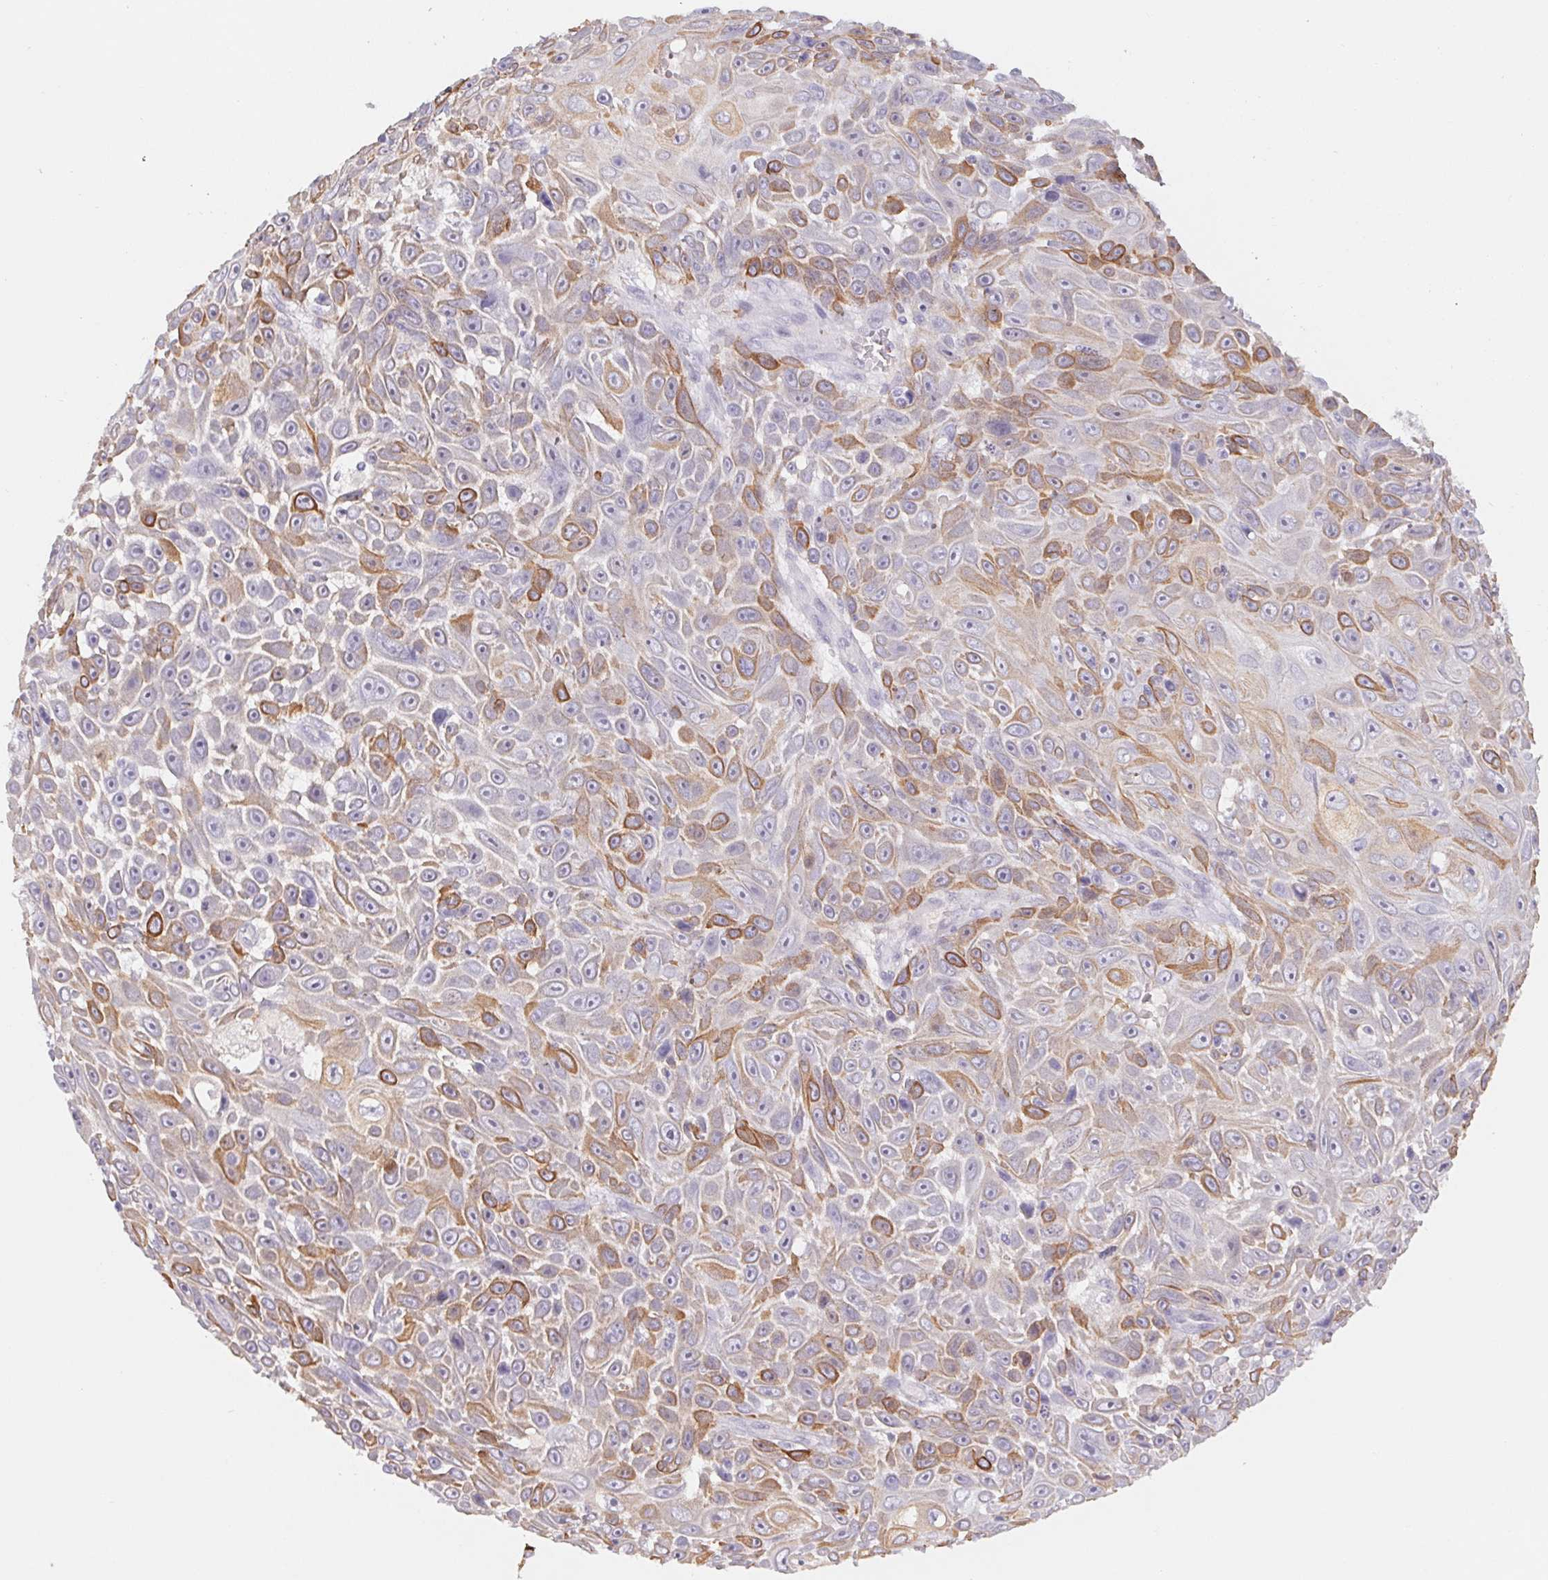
{"staining": {"intensity": "moderate", "quantity": "25%-75%", "location": "cytoplasmic/membranous"}, "tissue": "skin cancer", "cell_type": "Tumor cells", "image_type": "cancer", "snomed": [{"axis": "morphology", "description": "Squamous cell carcinoma, NOS"}, {"axis": "topography", "description": "Skin"}], "caption": "Skin cancer (squamous cell carcinoma) was stained to show a protein in brown. There is medium levels of moderate cytoplasmic/membranous positivity in approximately 25%-75% of tumor cells.", "gene": "PNMA8B", "patient": {"sex": "male", "age": 82}}